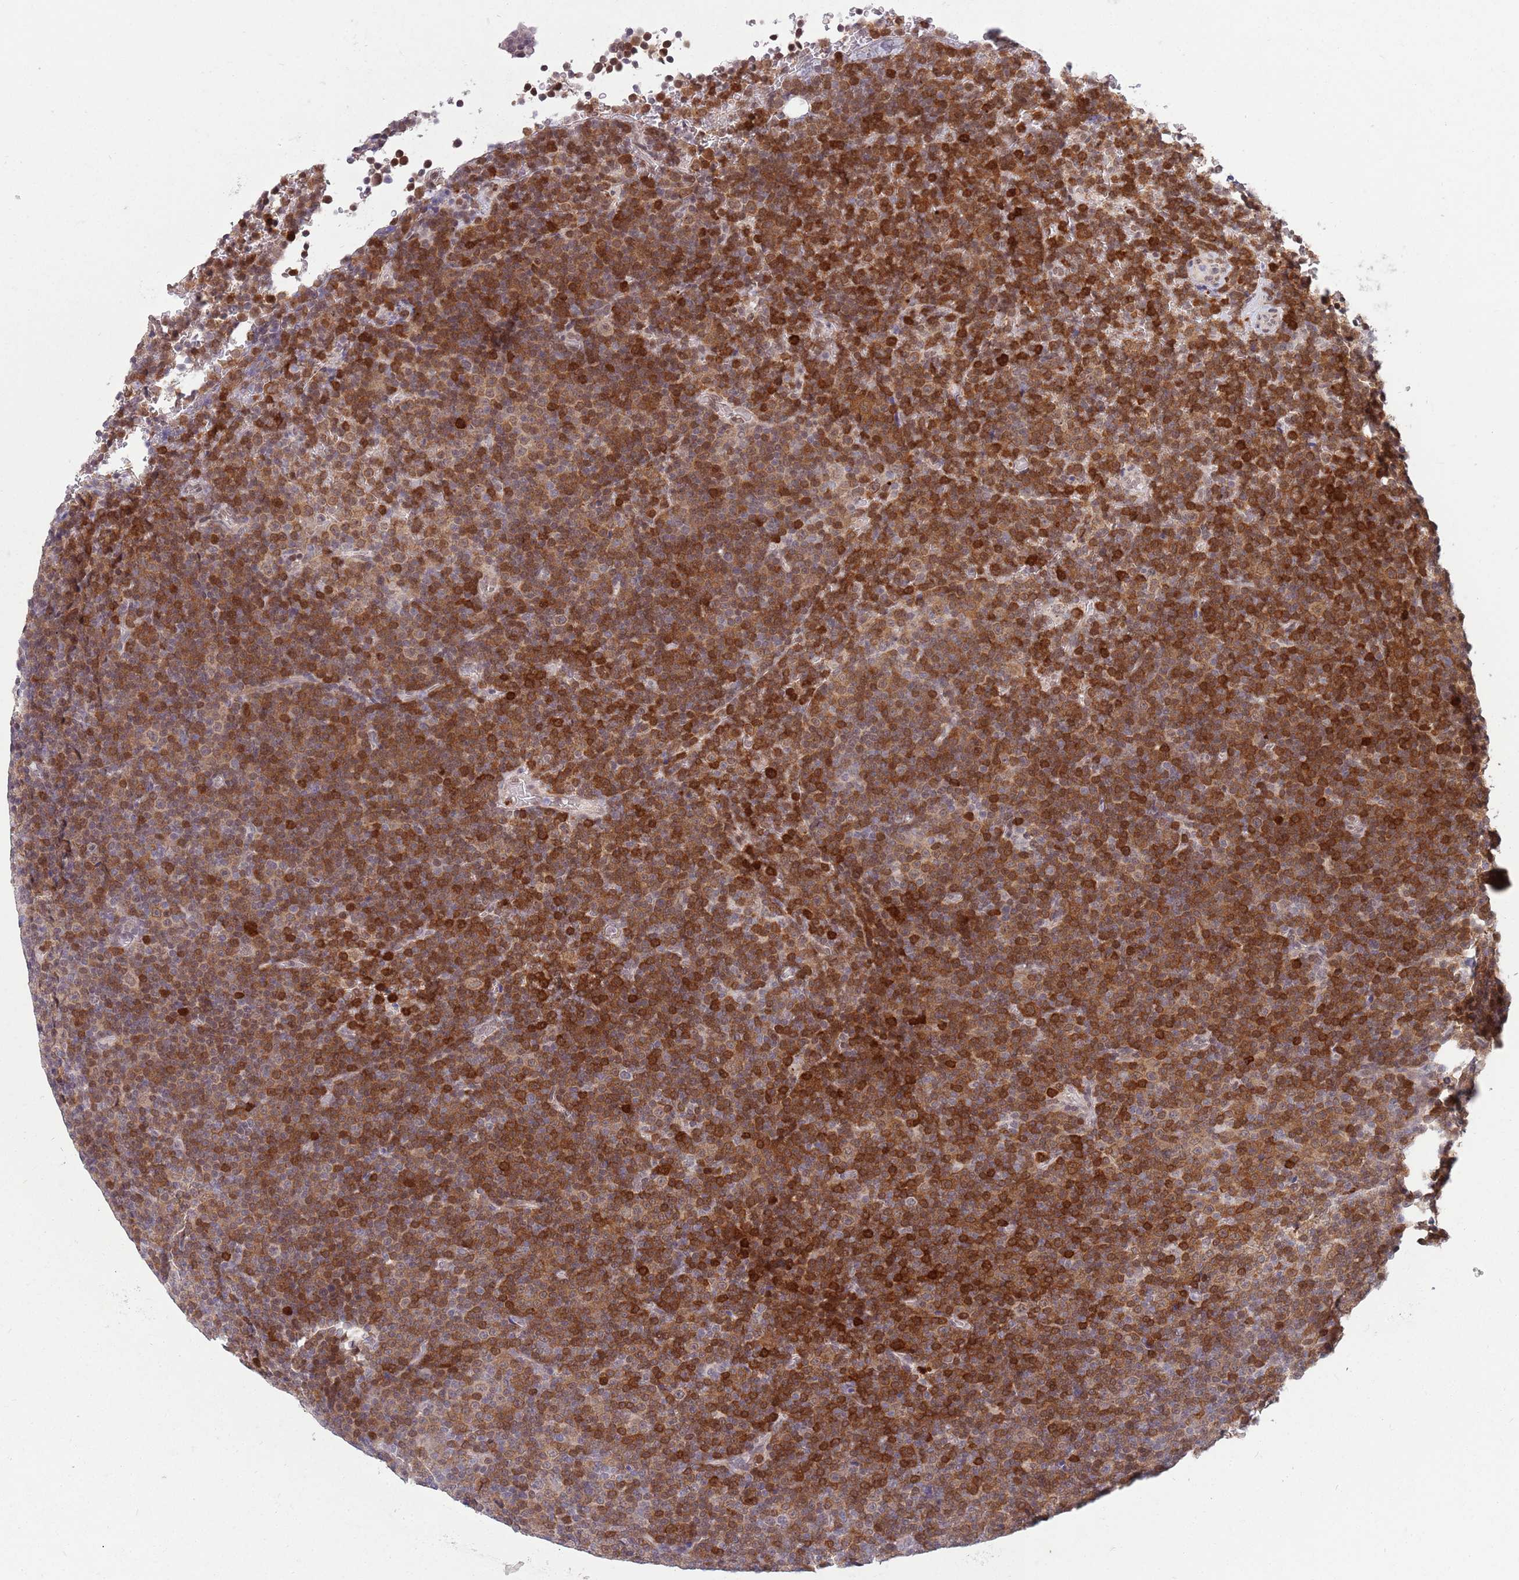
{"staining": {"intensity": "moderate", "quantity": ">75%", "location": "cytoplasmic/membranous"}, "tissue": "lymphoma", "cell_type": "Tumor cells", "image_type": "cancer", "snomed": [{"axis": "morphology", "description": "Malignant lymphoma, non-Hodgkin's type, Low grade"}, {"axis": "topography", "description": "Lymph node"}], "caption": "Immunohistochemical staining of human lymphoma shows medium levels of moderate cytoplasmic/membranous protein staining in about >75% of tumor cells. Immunohistochemistry stains the protein of interest in brown and the nuclei are stained blue.", "gene": "ZNF574", "patient": {"sex": "female", "age": 67}}